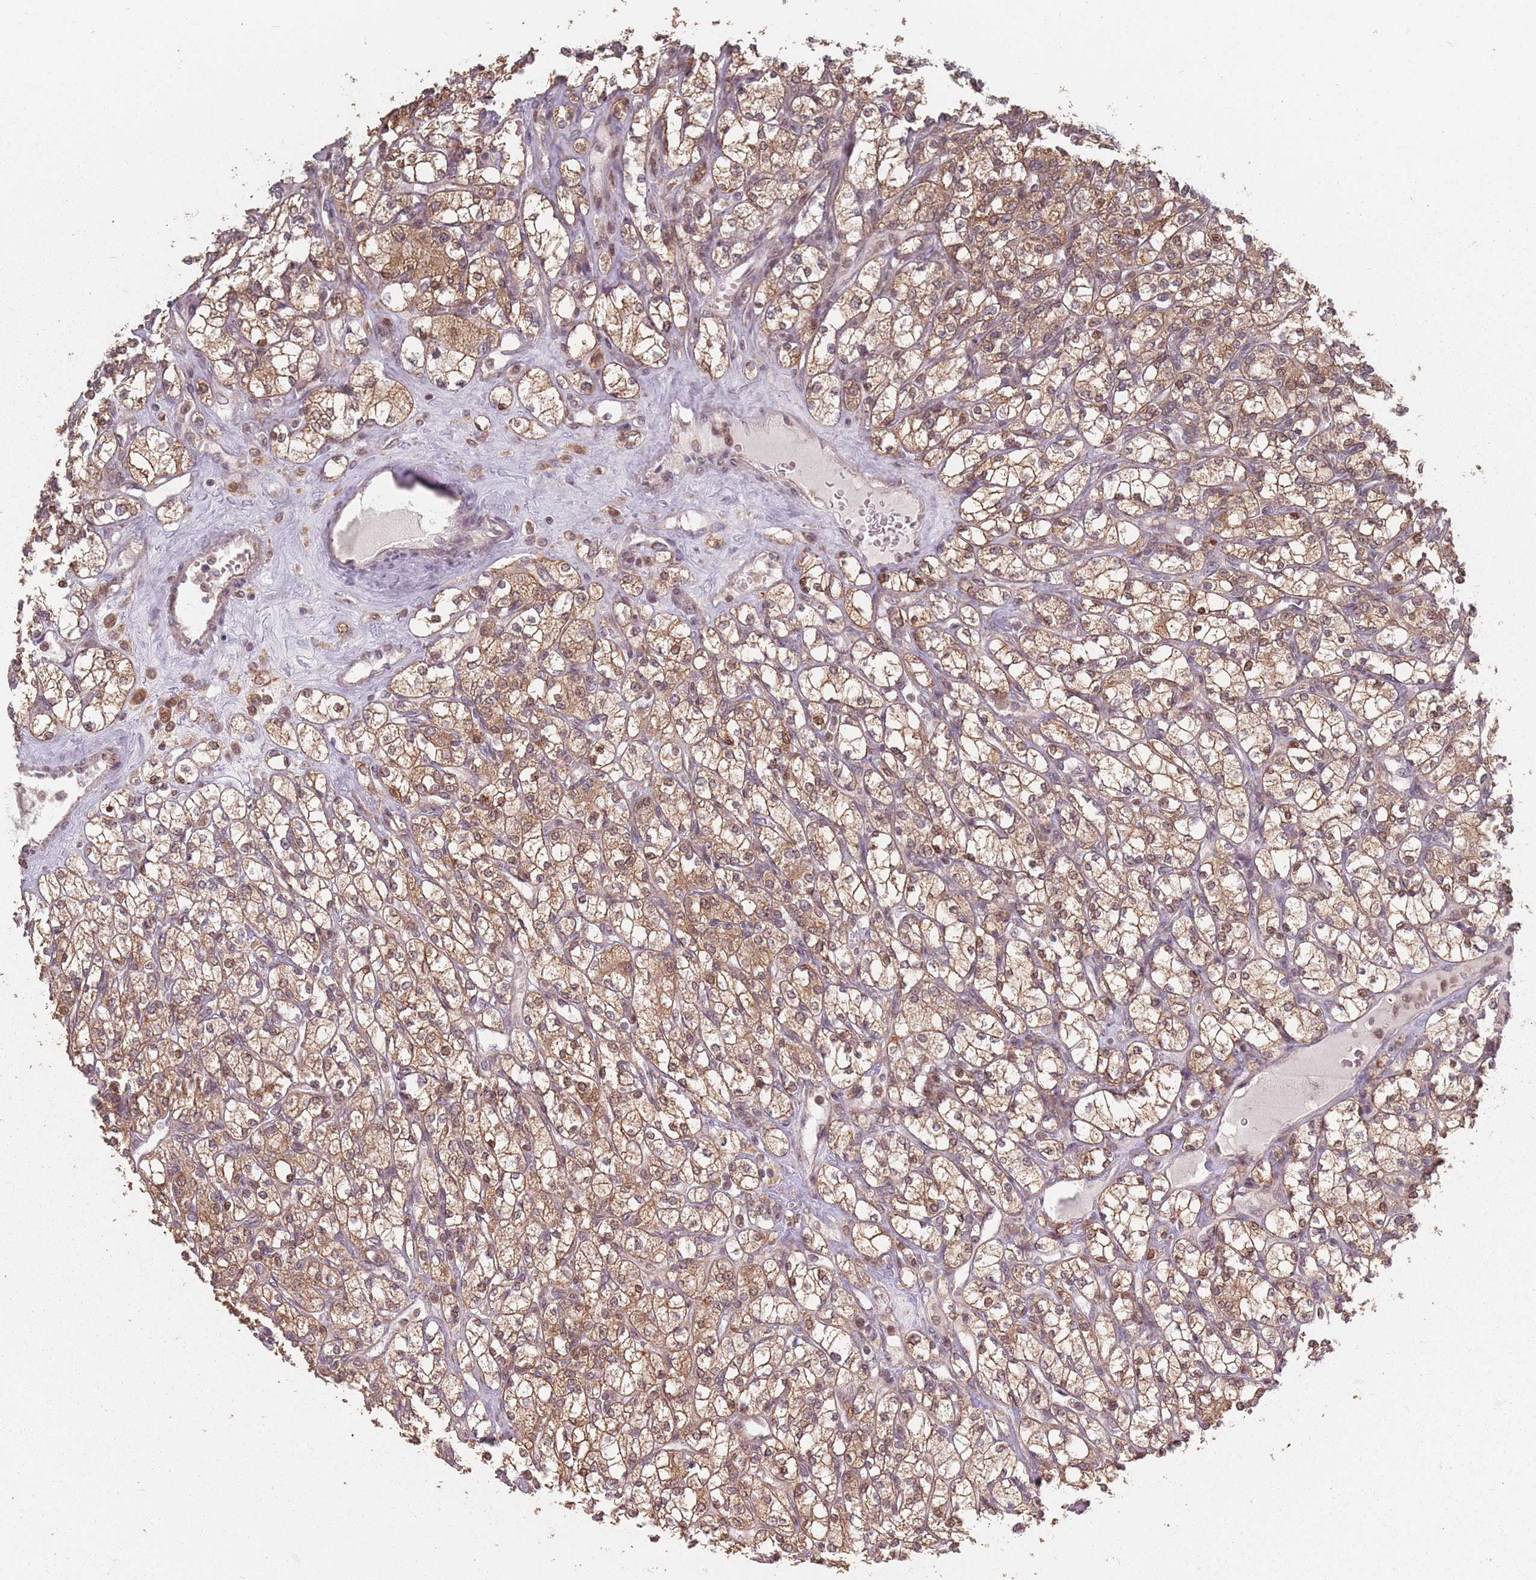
{"staining": {"intensity": "moderate", "quantity": ">75%", "location": "cytoplasmic/membranous,nuclear"}, "tissue": "renal cancer", "cell_type": "Tumor cells", "image_type": "cancer", "snomed": [{"axis": "morphology", "description": "Adenocarcinoma, NOS"}, {"axis": "topography", "description": "Kidney"}], "caption": "Renal cancer (adenocarcinoma) stained for a protein displays moderate cytoplasmic/membranous and nuclear positivity in tumor cells.", "gene": "VPS52", "patient": {"sex": "male", "age": 77}}